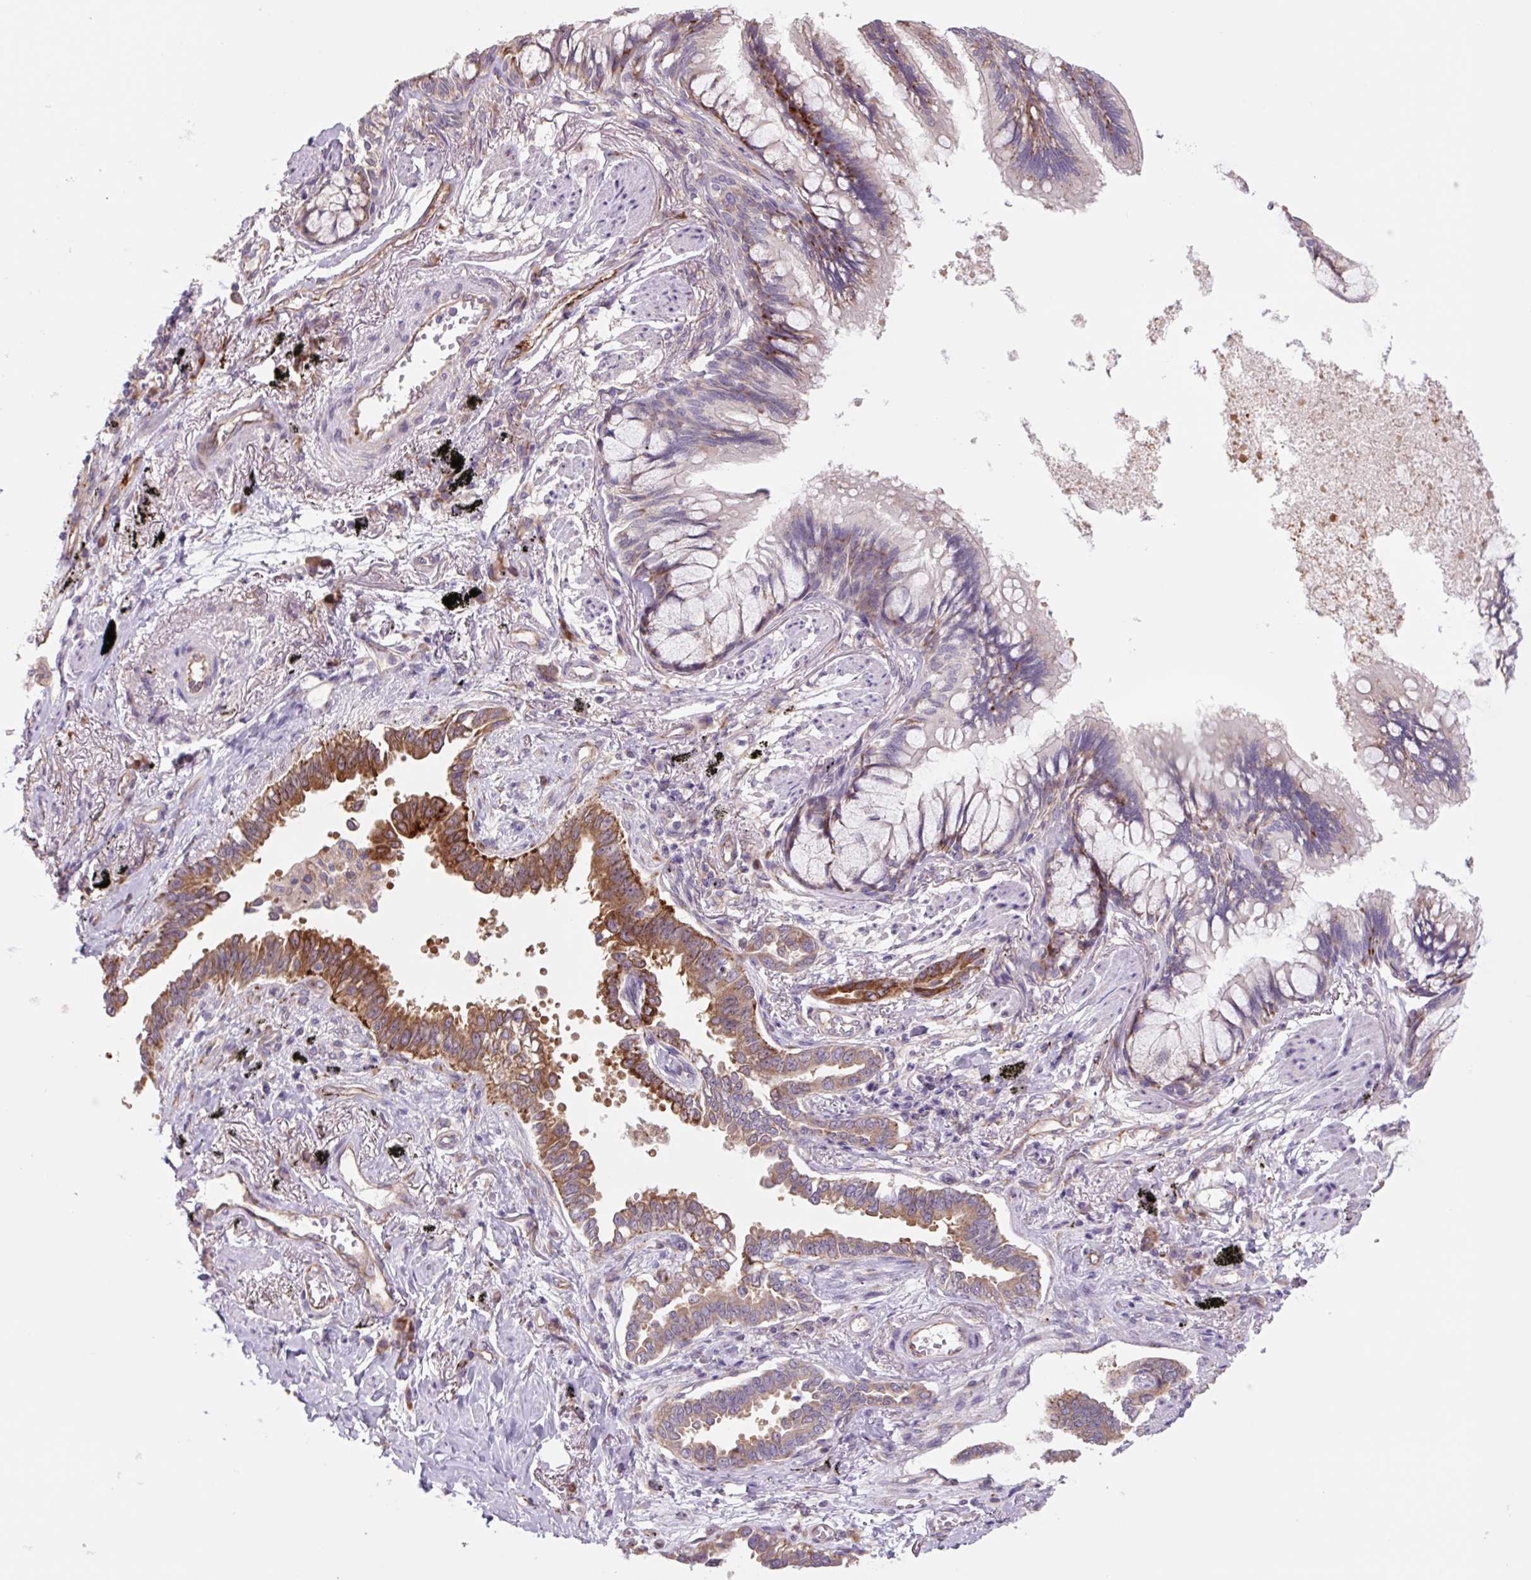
{"staining": {"intensity": "strong", "quantity": ">75%", "location": "cytoplasmic/membranous"}, "tissue": "lung cancer", "cell_type": "Tumor cells", "image_type": "cancer", "snomed": [{"axis": "morphology", "description": "Adenocarcinoma, NOS"}, {"axis": "topography", "description": "Lung"}], "caption": "Protein expression by immunohistochemistry reveals strong cytoplasmic/membranous expression in approximately >75% of tumor cells in lung cancer (adenocarcinoma).", "gene": "PLA2G4A", "patient": {"sex": "male", "age": 67}}